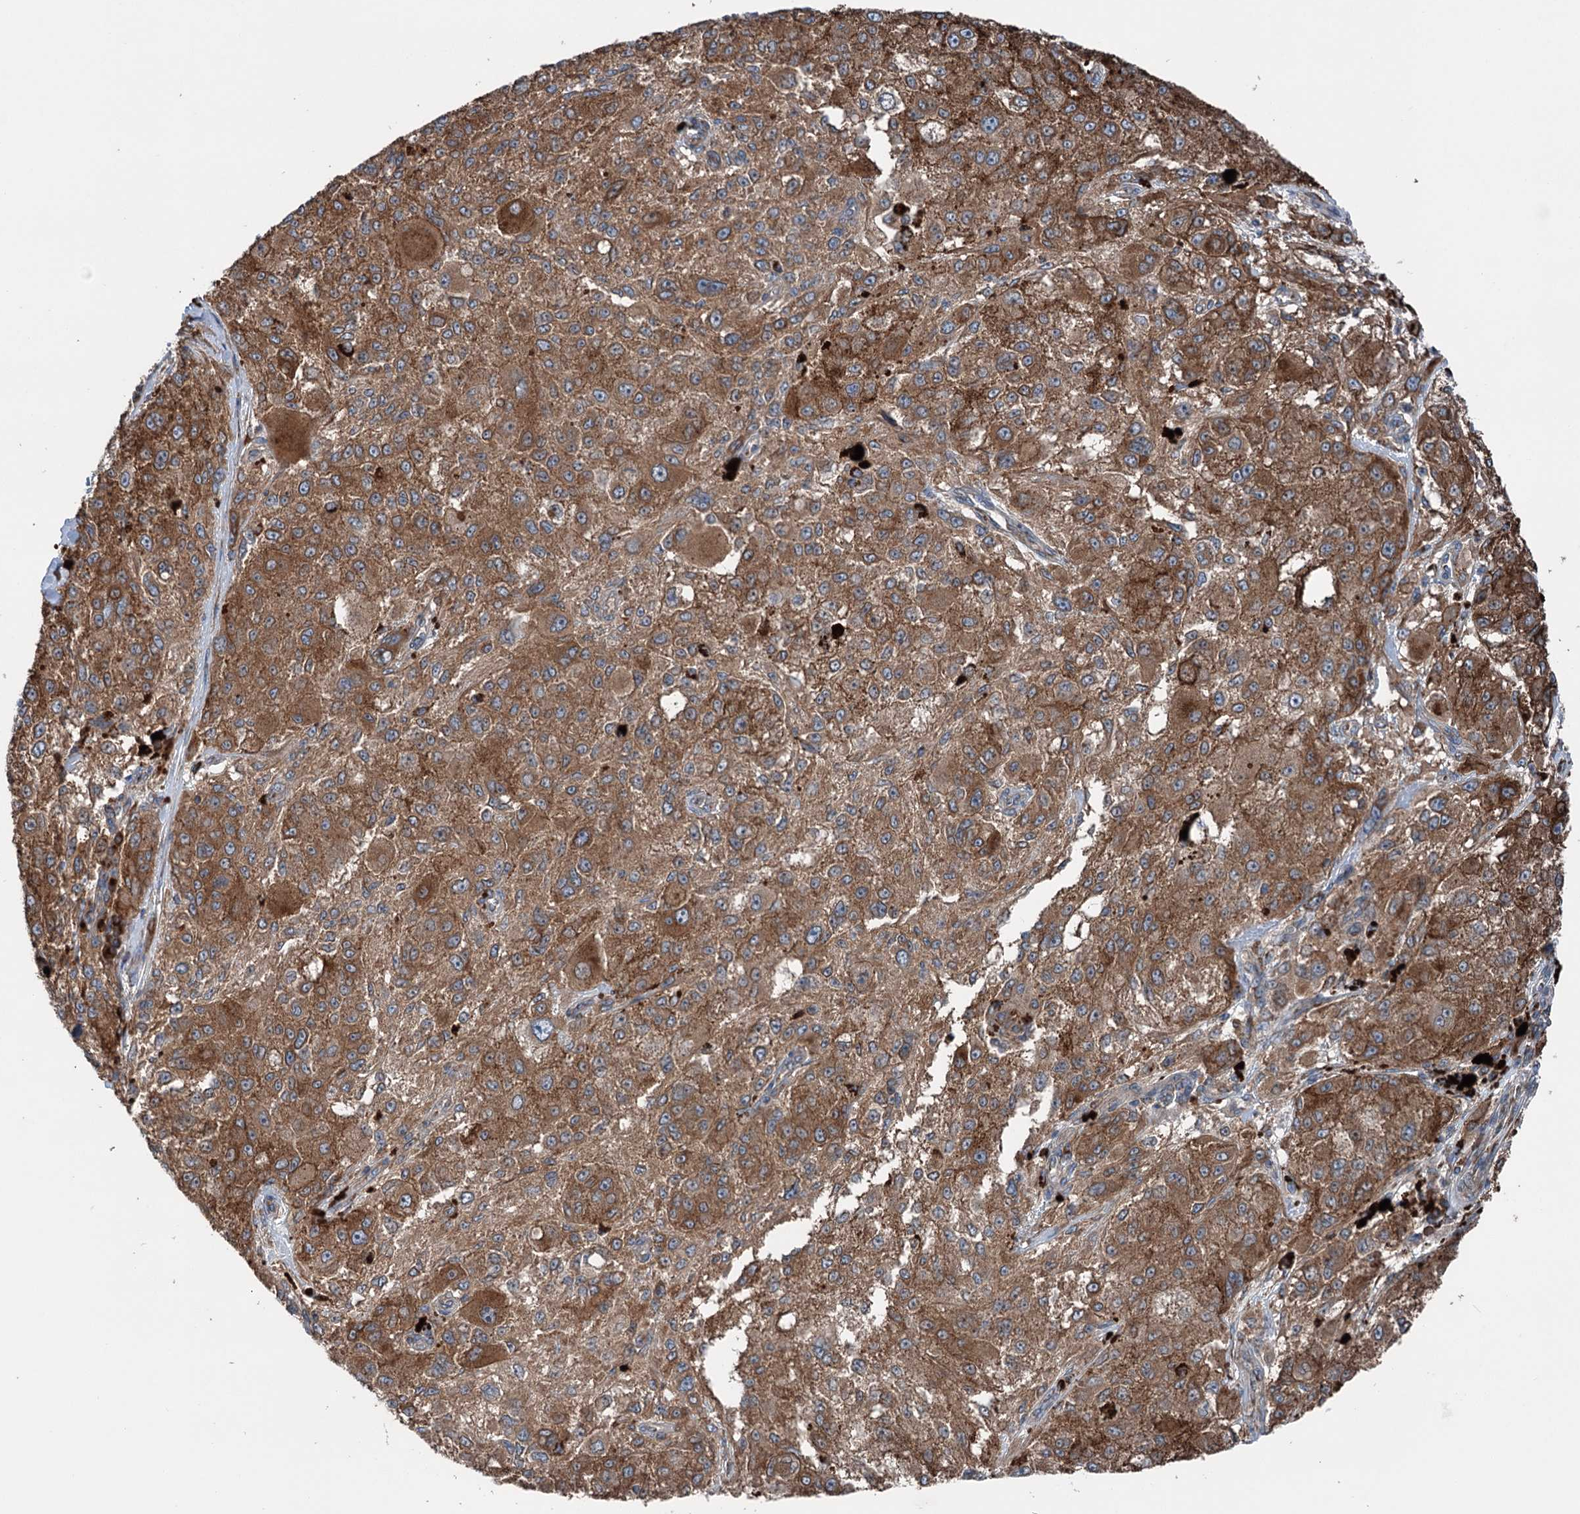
{"staining": {"intensity": "moderate", "quantity": ">75%", "location": "cytoplasmic/membranous"}, "tissue": "melanoma", "cell_type": "Tumor cells", "image_type": "cancer", "snomed": [{"axis": "morphology", "description": "Necrosis, NOS"}, {"axis": "morphology", "description": "Malignant melanoma, NOS"}, {"axis": "topography", "description": "Skin"}], "caption": "This is a histology image of immunohistochemistry (IHC) staining of malignant melanoma, which shows moderate expression in the cytoplasmic/membranous of tumor cells.", "gene": "CALCOCO1", "patient": {"sex": "female", "age": 87}}